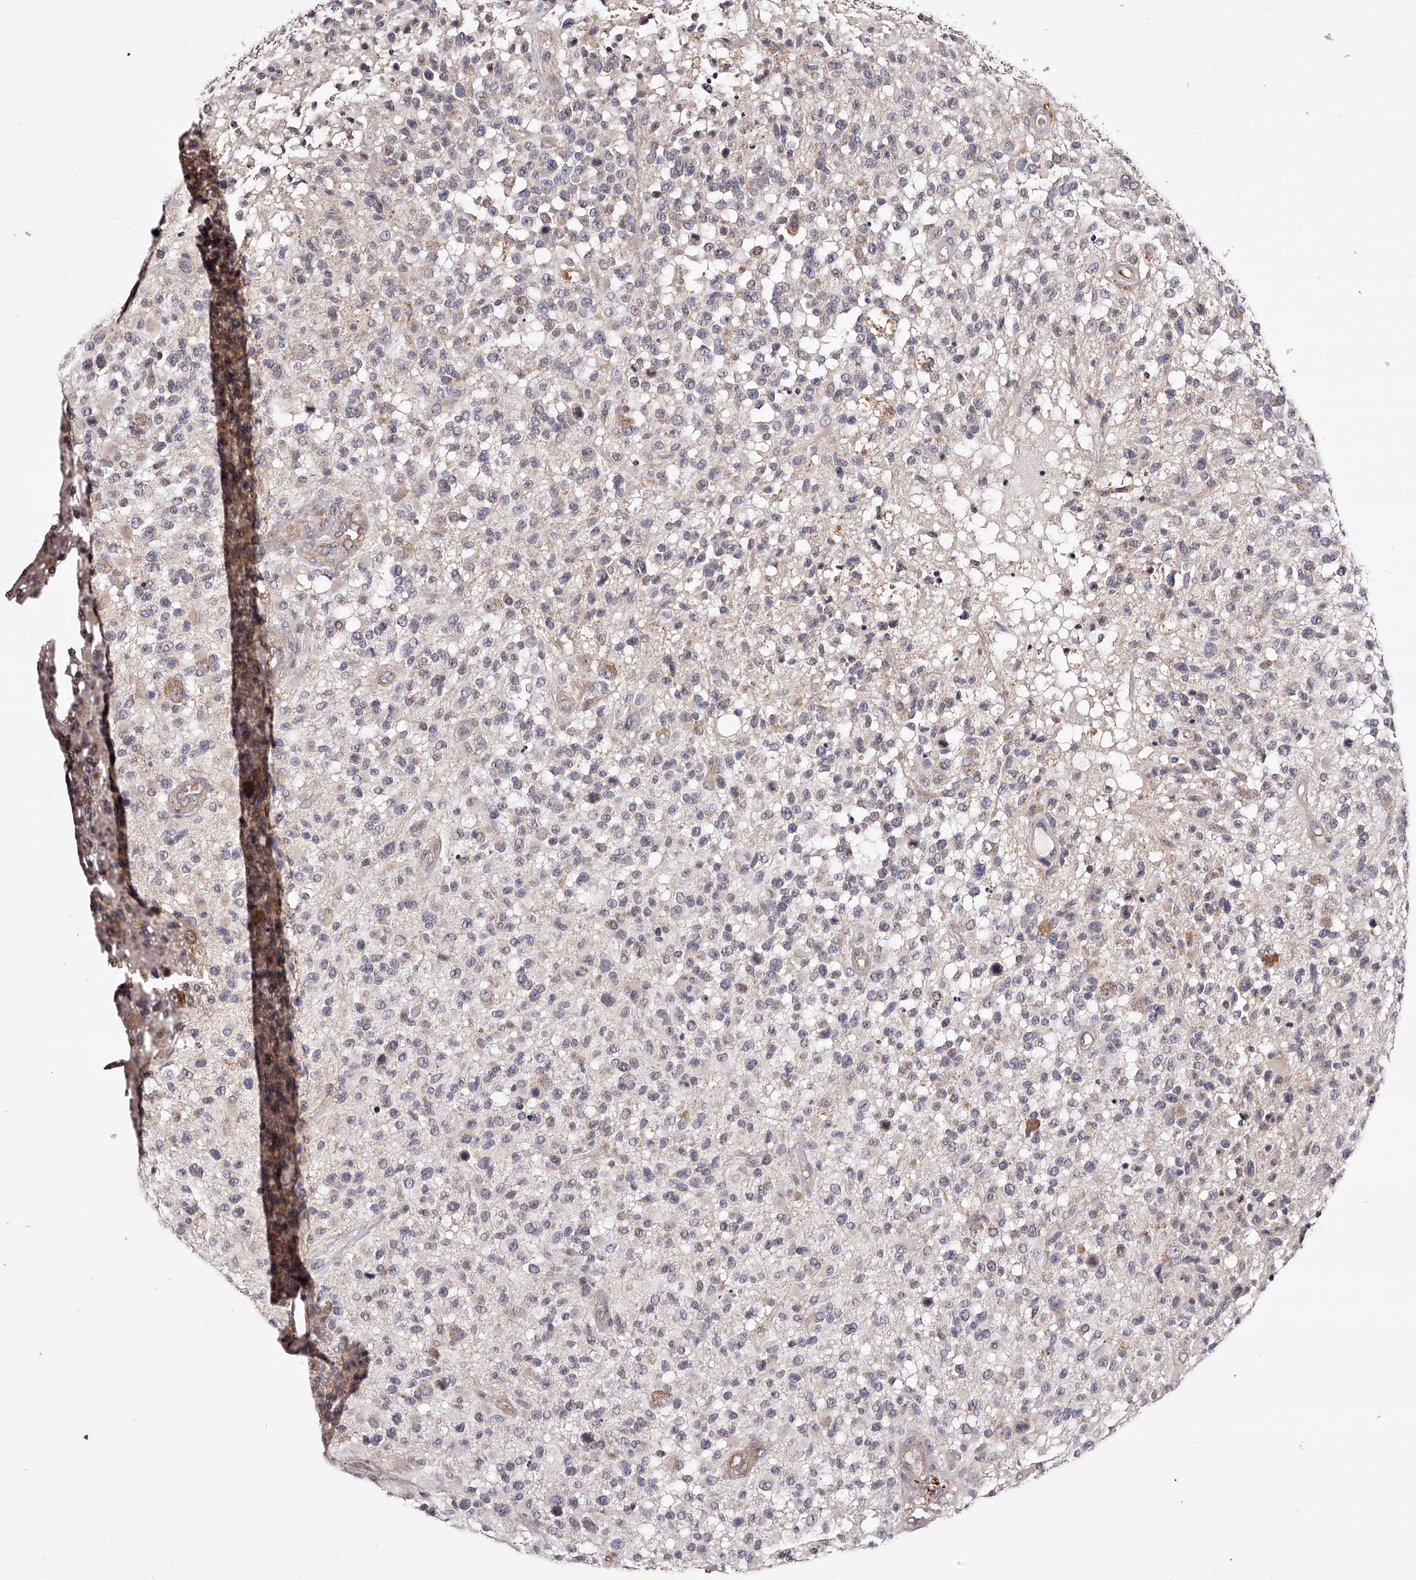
{"staining": {"intensity": "weak", "quantity": "<25%", "location": "cytoplasmic/membranous"}, "tissue": "glioma", "cell_type": "Tumor cells", "image_type": "cancer", "snomed": [{"axis": "morphology", "description": "Glioma, malignant, High grade"}, {"axis": "morphology", "description": "Glioblastoma, NOS"}, {"axis": "topography", "description": "Brain"}], "caption": "IHC histopathology image of glioblastoma stained for a protein (brown), which displays no expression in tumor cells.", "gene": "ODF2L", "patient": {"sex": "male", "age": 60}}